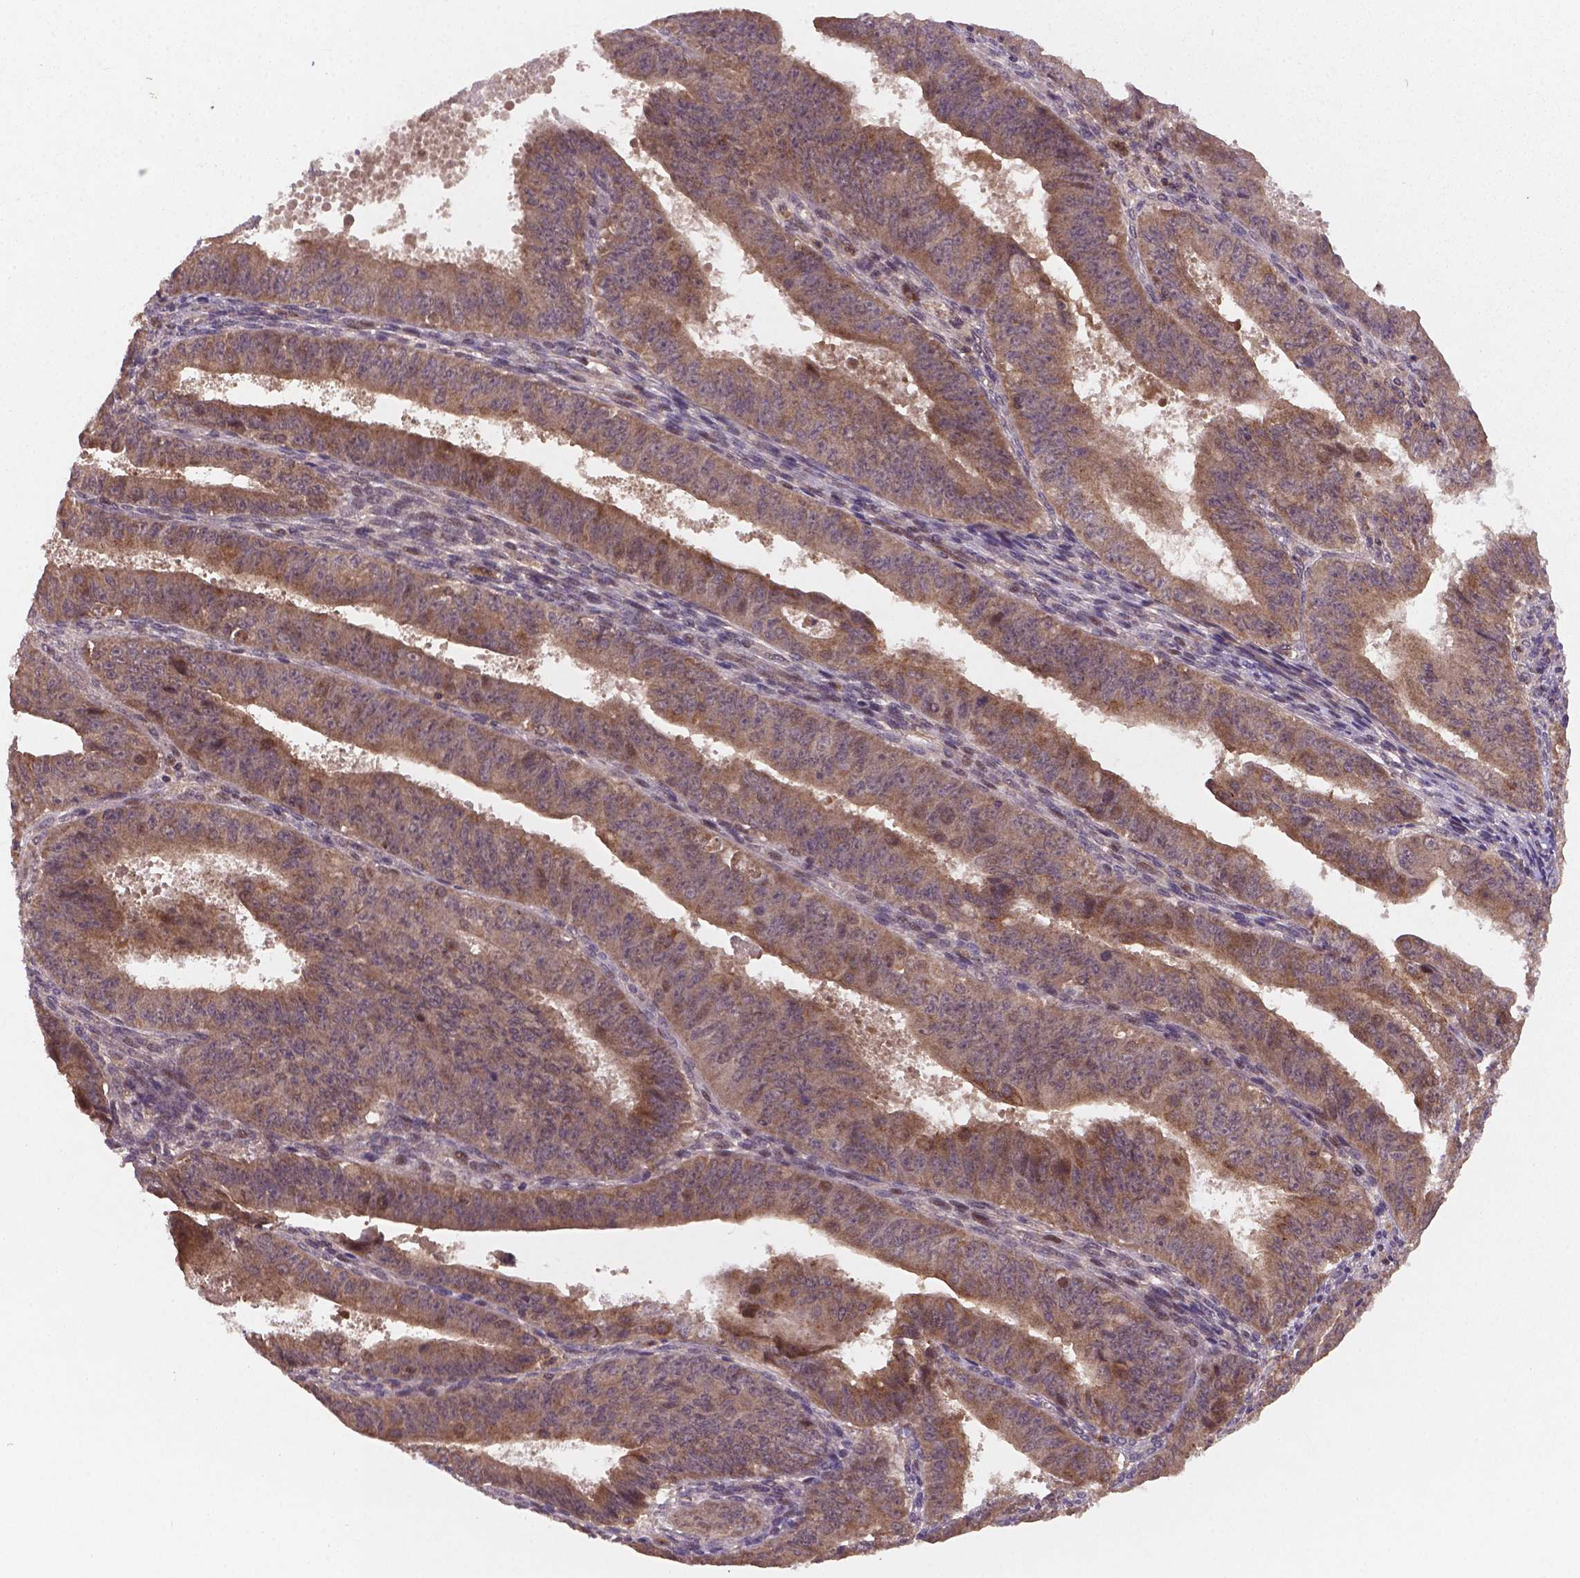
{"staining": {"intensity": "moderate", "quantity": ">75%", "location": "cytoplasmic/membranous"}, "tissue": "ovarian cancer", "cell_type": "Tumor cells", "image_type": "cancer", "snomed": [{"axis": "morphology", "description": "Carcinoma, endometroid"}, {"axis": "topography", "description": "Ovary"}], "caption": "Immunohistochemistry (IHC) staining of ovarian cancer (endometroid carcinoma), which demonstrates medium levels of moderate cytoplasmic/membranous staining in about >75% of tumor cells indicating moderate cytoplasmic/membranous protein positivity. The staining was performed using DAB (brown) for protein detection and nuclei were counterstained in hematoxylin (blue).", "gene": "NIPAL2", "patient": {"sex": "female", "age": 42}}